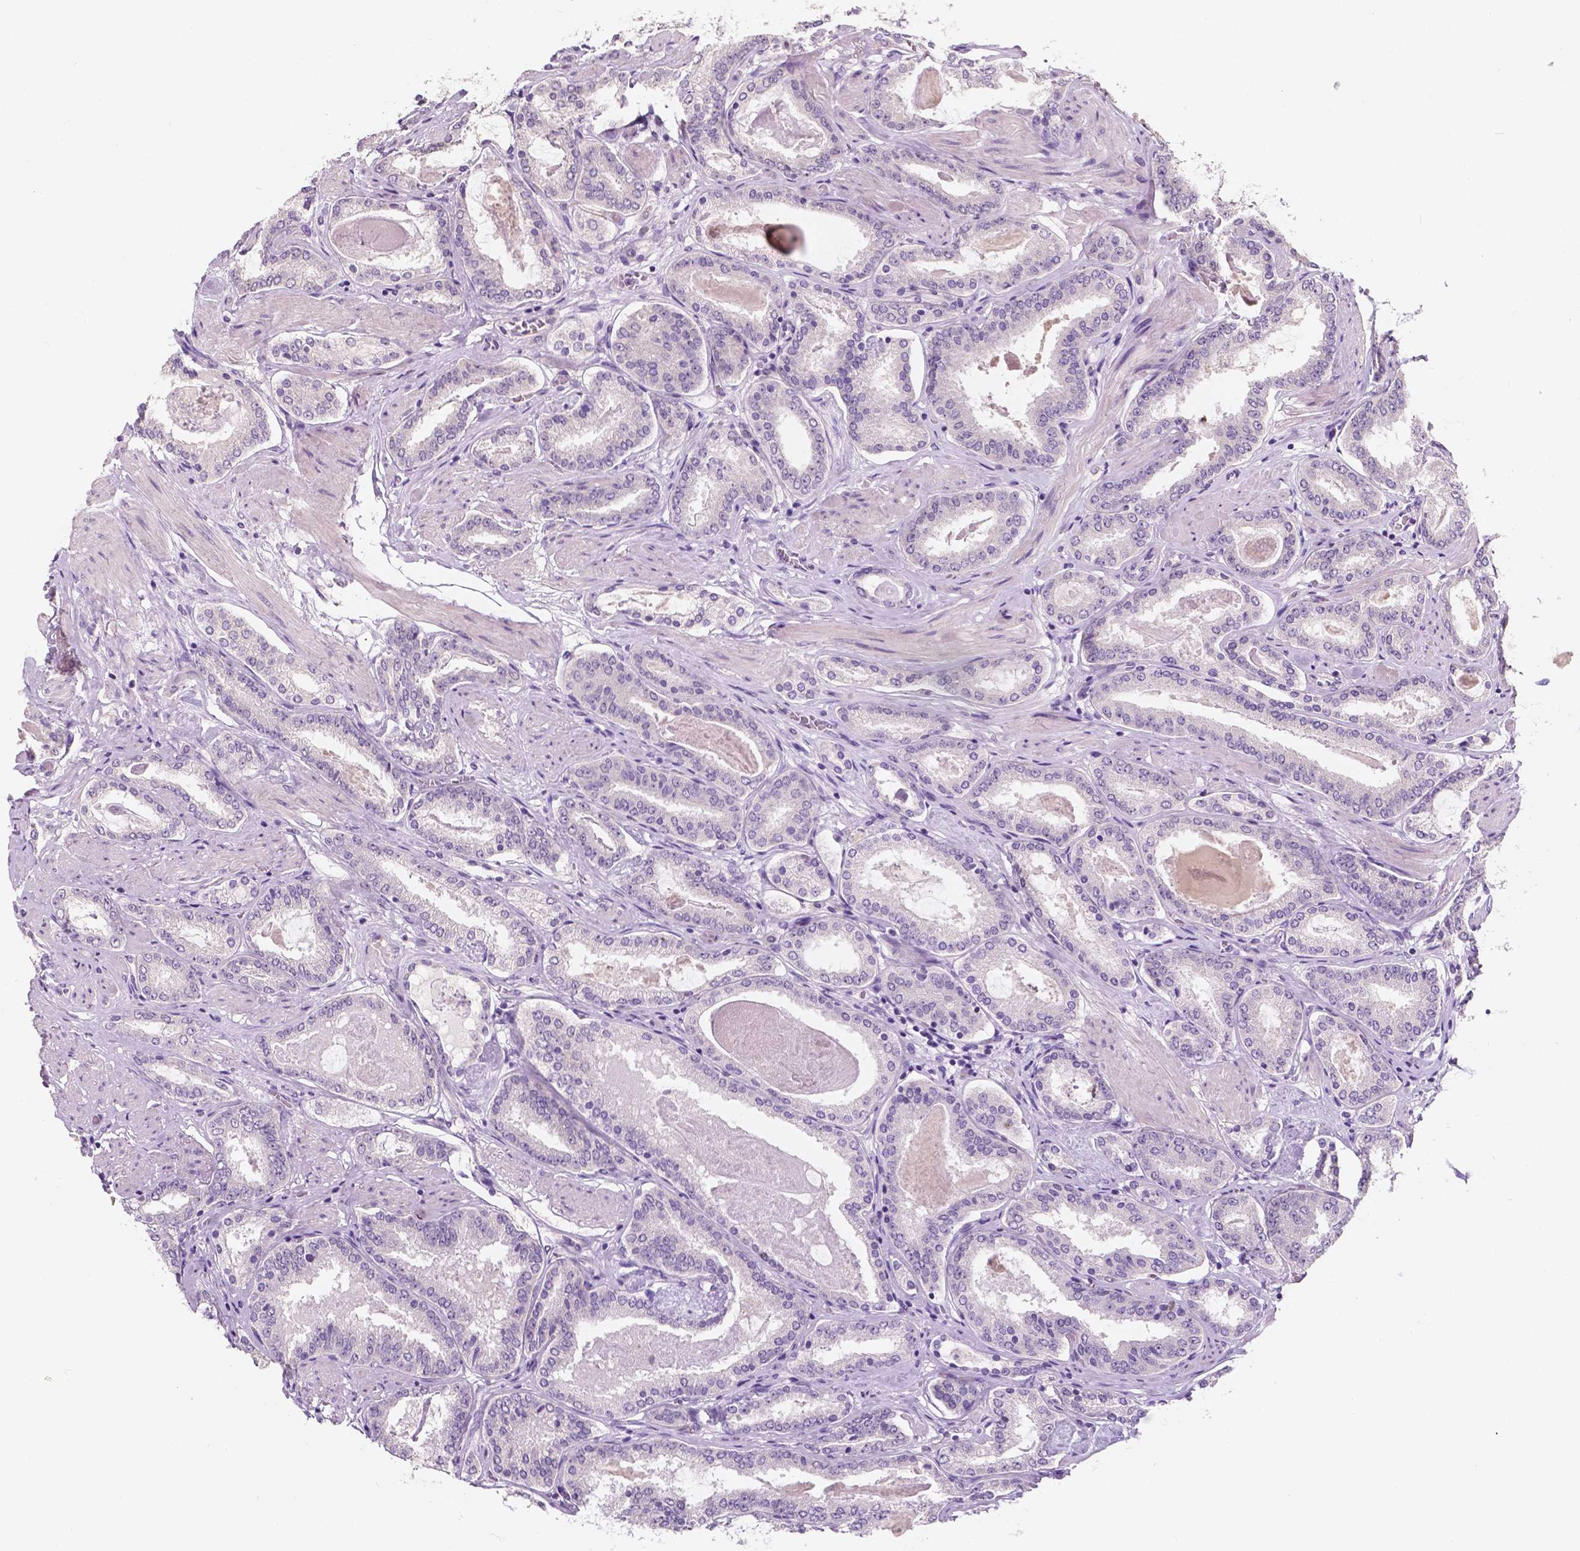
{"staining": {"intensity": "negative", "quantity": "none", "location": "none"}, "tissue": "prostate cancer", "cell_type": "Tumor cells", "image_type": "cancer", "snomed": [{"axis": "morphology", "description": "Adenocarcinoma, High grade"}, {"axis": "topography", "description": "Prostate"}], "caption": "Tumor cells show no significant staining in prostate cancer. (Stains: DAB immunohistochemistry with hematoxylin counter stain, Microscopy: brightfield microscopy at high magnification).", "gene": "TAL1", "patient": {"sex": "male", "age": 63}}